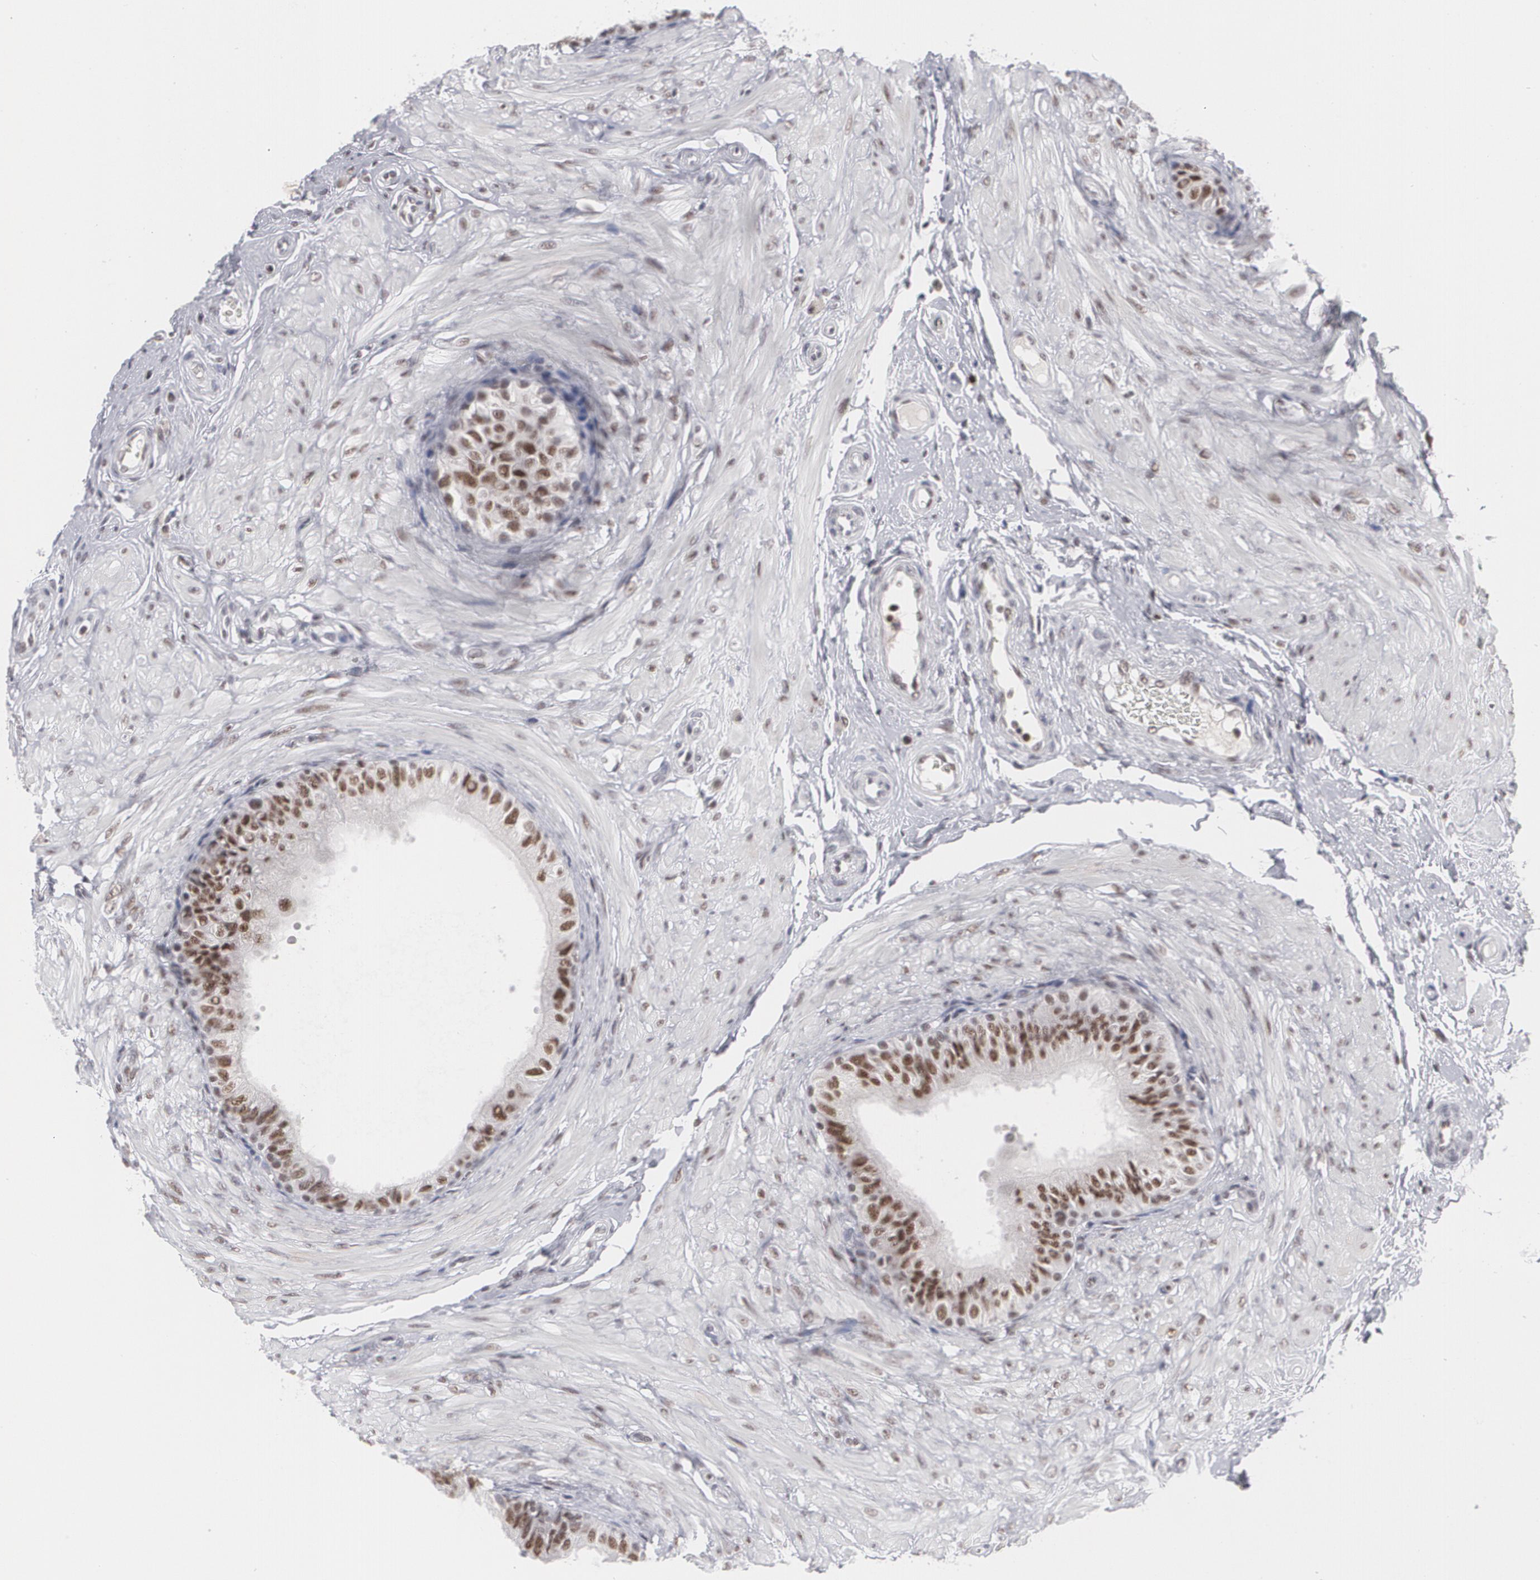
{"staining": {"intensity": "strong", "quantity": ">75%", "location": "nuclear"}, "tissue": "epididymis", "cell_type": "Glandular cells", "image_type": "normal", "snomed": [{"axis": "morphology", "description": "Normal tissue, NOS"}, {"axis": "topography", "description": "Epididymis"}], "caption": "Strong nuclear protein positivity is identified in about >75% of glandular cells in epididymis. The protein of interest is stained brown, and the nuclei are stained in blue (DAB IHC with brightfield microscopy, high magnification).", "gene": "MCL1", "patient": {"sex": "male", "age": 68}}